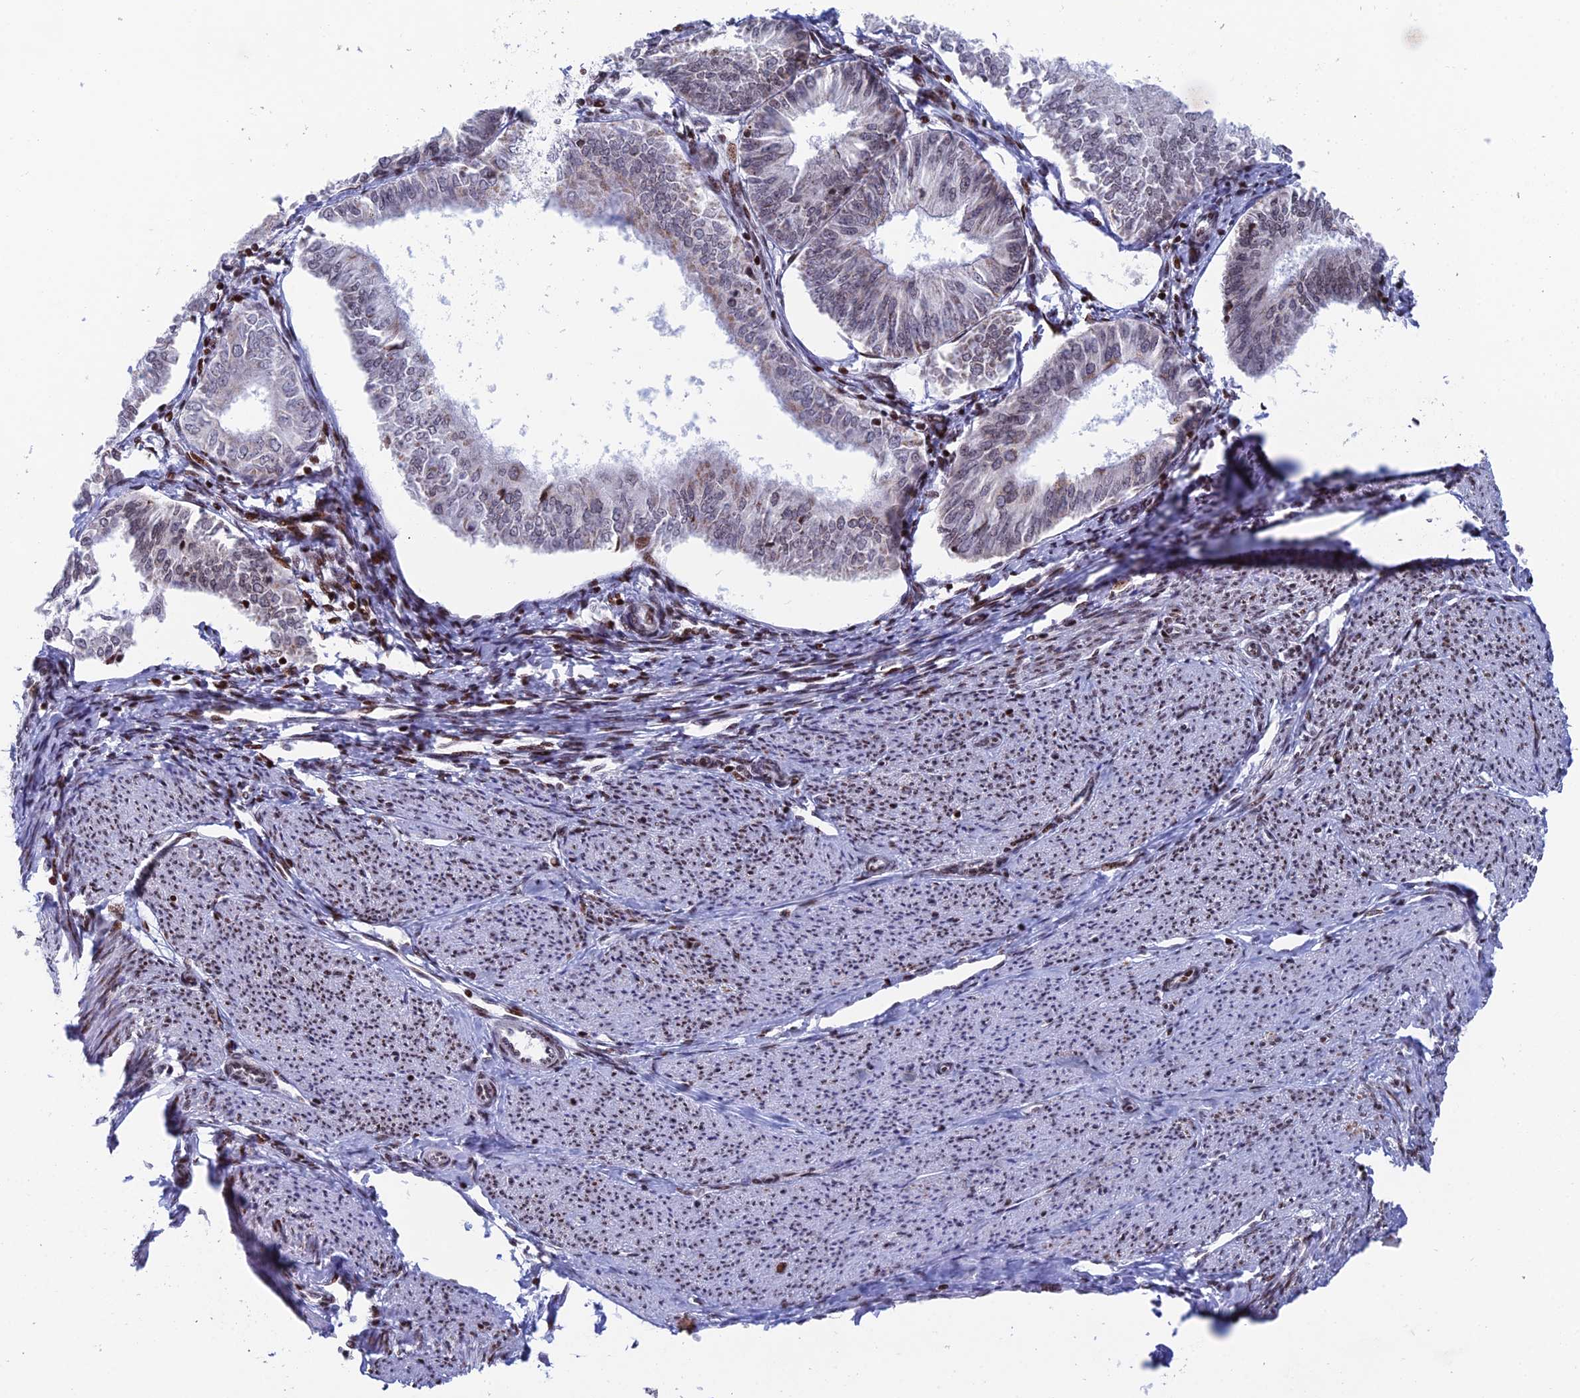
{"staining": {"intensity": "moderate", "quantity": "<25%", "location": "cytoplasmic/membranous,nuclear"}, "tissue": "endometrial cancer", "cell_type": "Tumor cells", "image_type": "cancer", "snomed": [{"axis": "morphology", "description": "Adenocarcinoma, NOS"}, {"axis": "topography", "description": "Endometrium"}], "caption": "A photomicrograph of human adenocarcinoma (endometrial) stained for a protein exhibits moderate cytoplasmic/membranous and nuclear brown staining in tumor cells.", "gene": "AFF3", "patient": {"sex": "female", "age": 58}}